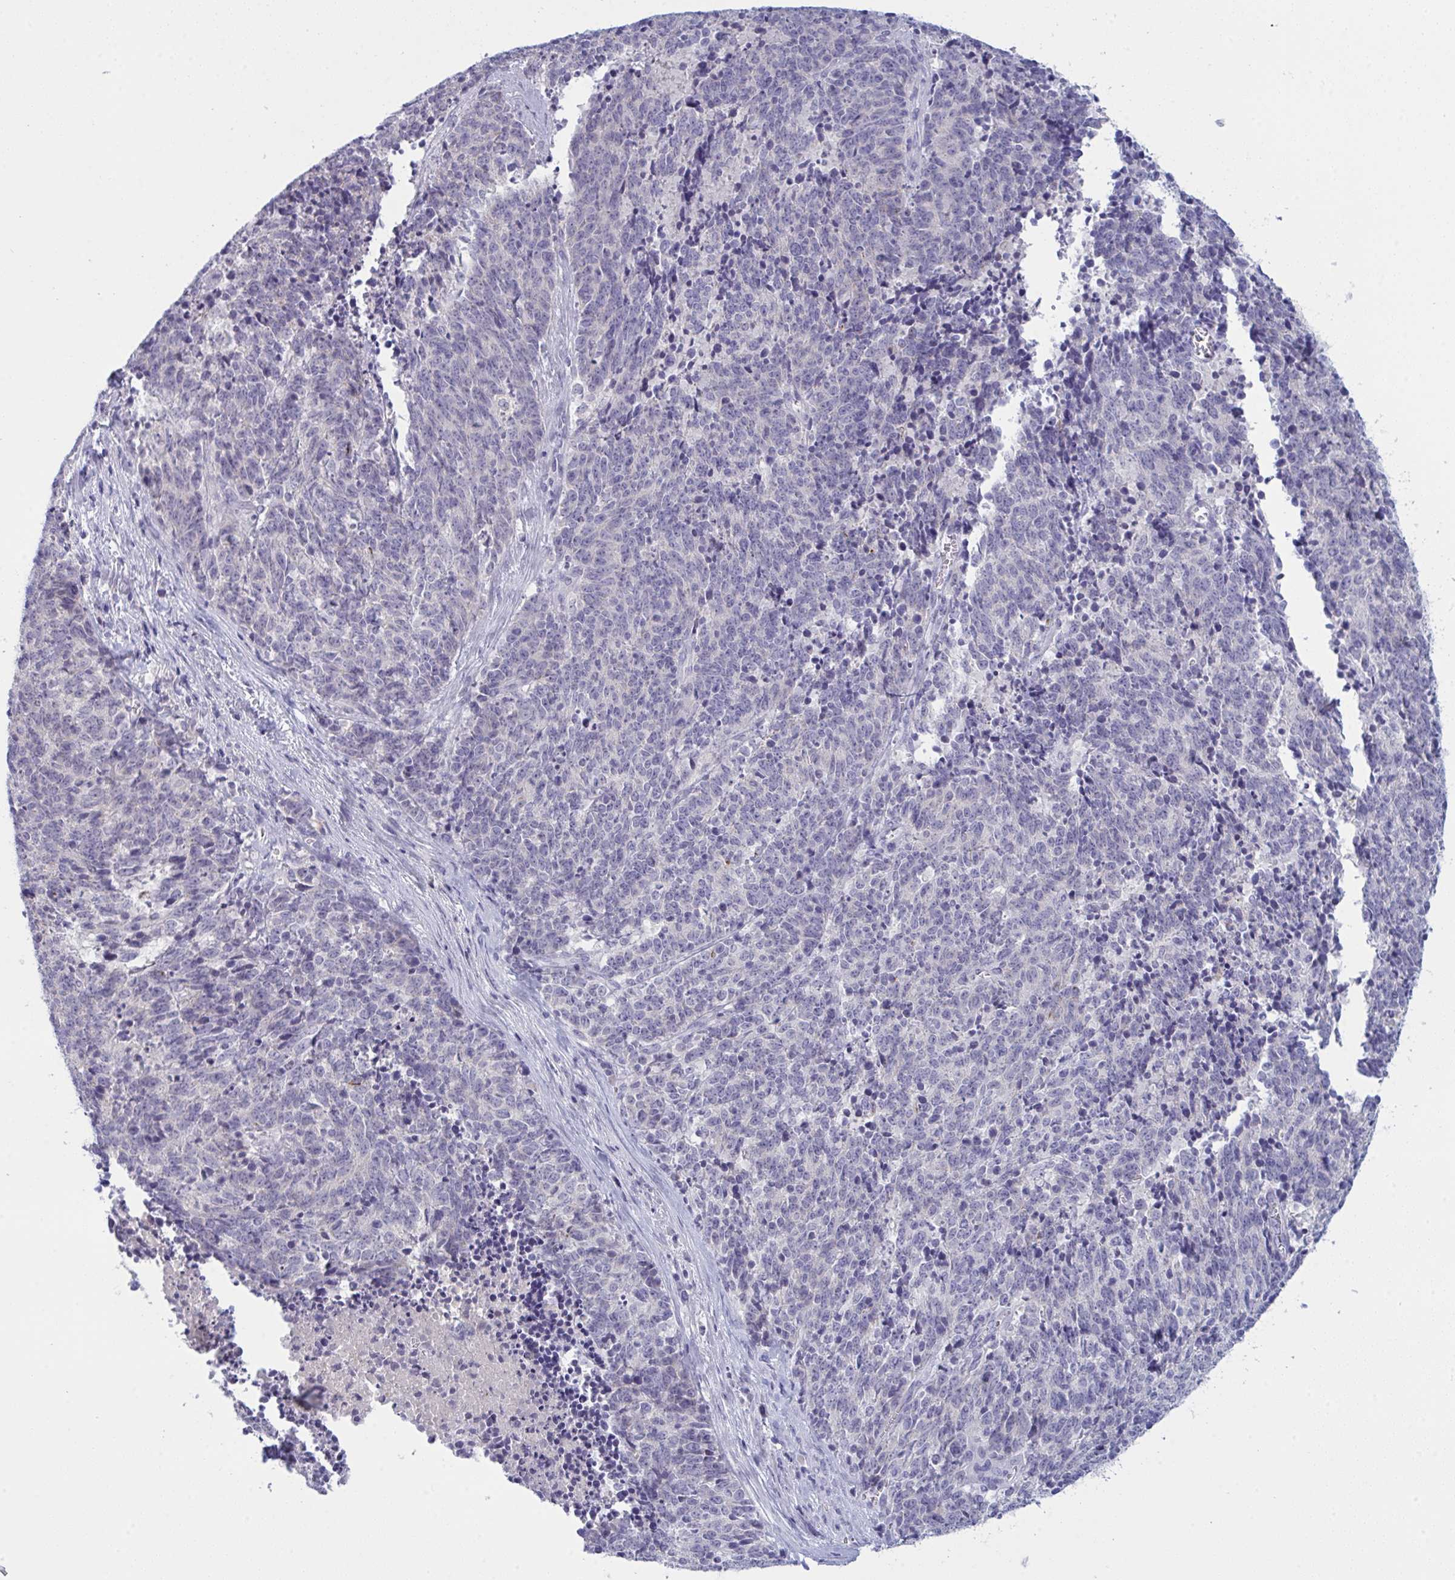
{"staining": {"intensity": "negative", "quantity": "none", "location": "none"}, "tissue": "cervical cancer", "cell_type": "Tumor cells", "image_type": "cancer", "snomed": [{"axis": "morphology", "description": "Squamous cell carcinoma, NOS"}, {"axis": "topography", "description": "Cervix"}], "caption": "IHC image of cervical cancer stained for a protein (brown), which displays no staining in tumor cells.", "gene": "TENT5D", "patient": {"sex": "female", "age": 29}}